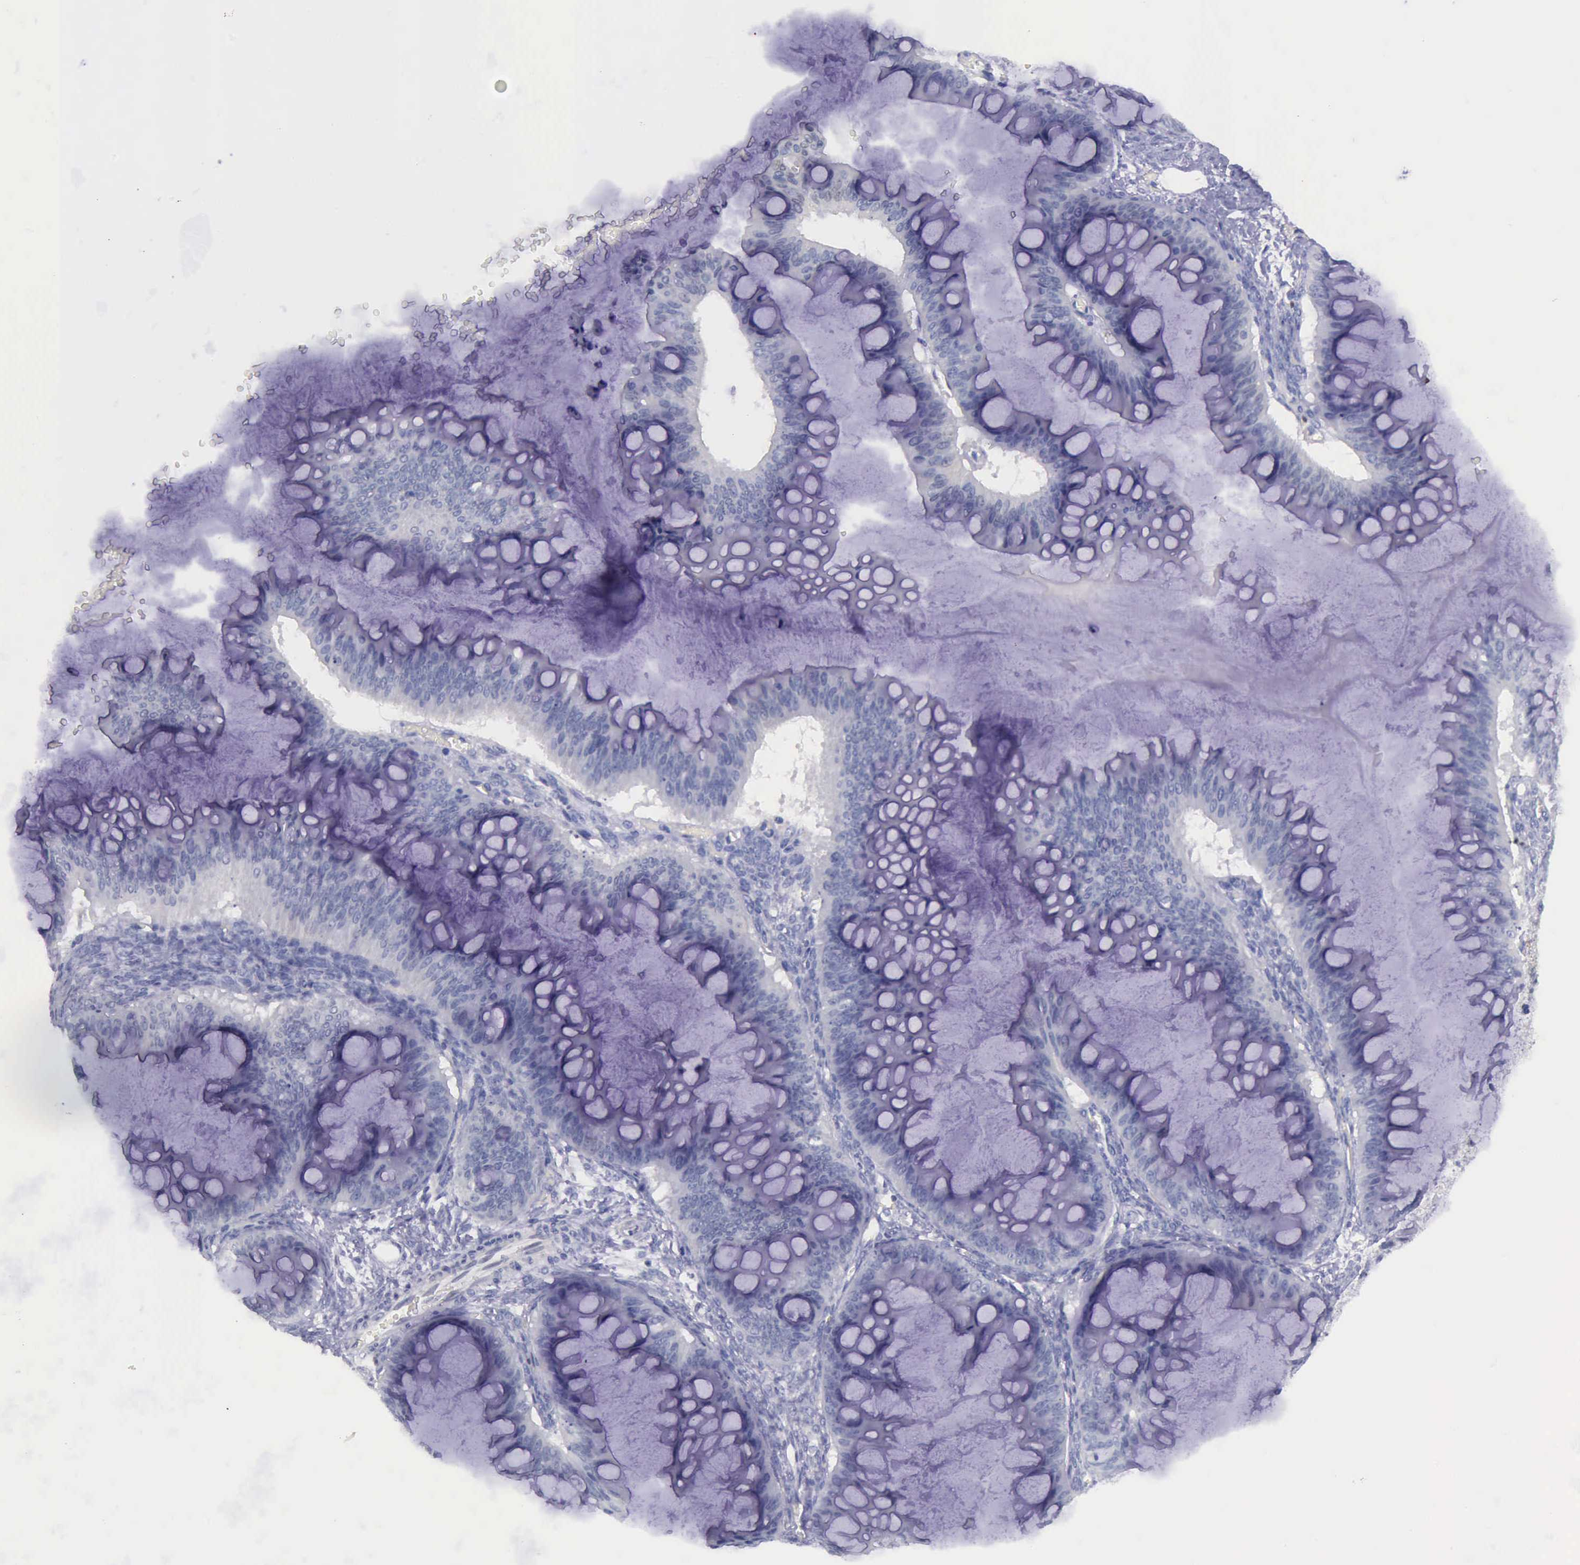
{"staining": {"intensity": "negative", "quantity": "none", "location": "none"}, "tissue": "ovarian cancer", "cell_type": "Tumor cells", "image_type": "cancer", "snomed": [{"axis": "morphology", "description": "Cystadenocarcinoma, mucinous, NOS"}, {"axis": "topography", "description": "Ovary"}], "caption": "DAB immunohistochemical staining of human ovarian cancer (mucinous cystadenocarcinoma) exhibits no significant staining in tumor cells.", "gene": "TYMP", "patient": {"sex": "female", "age": 73}}